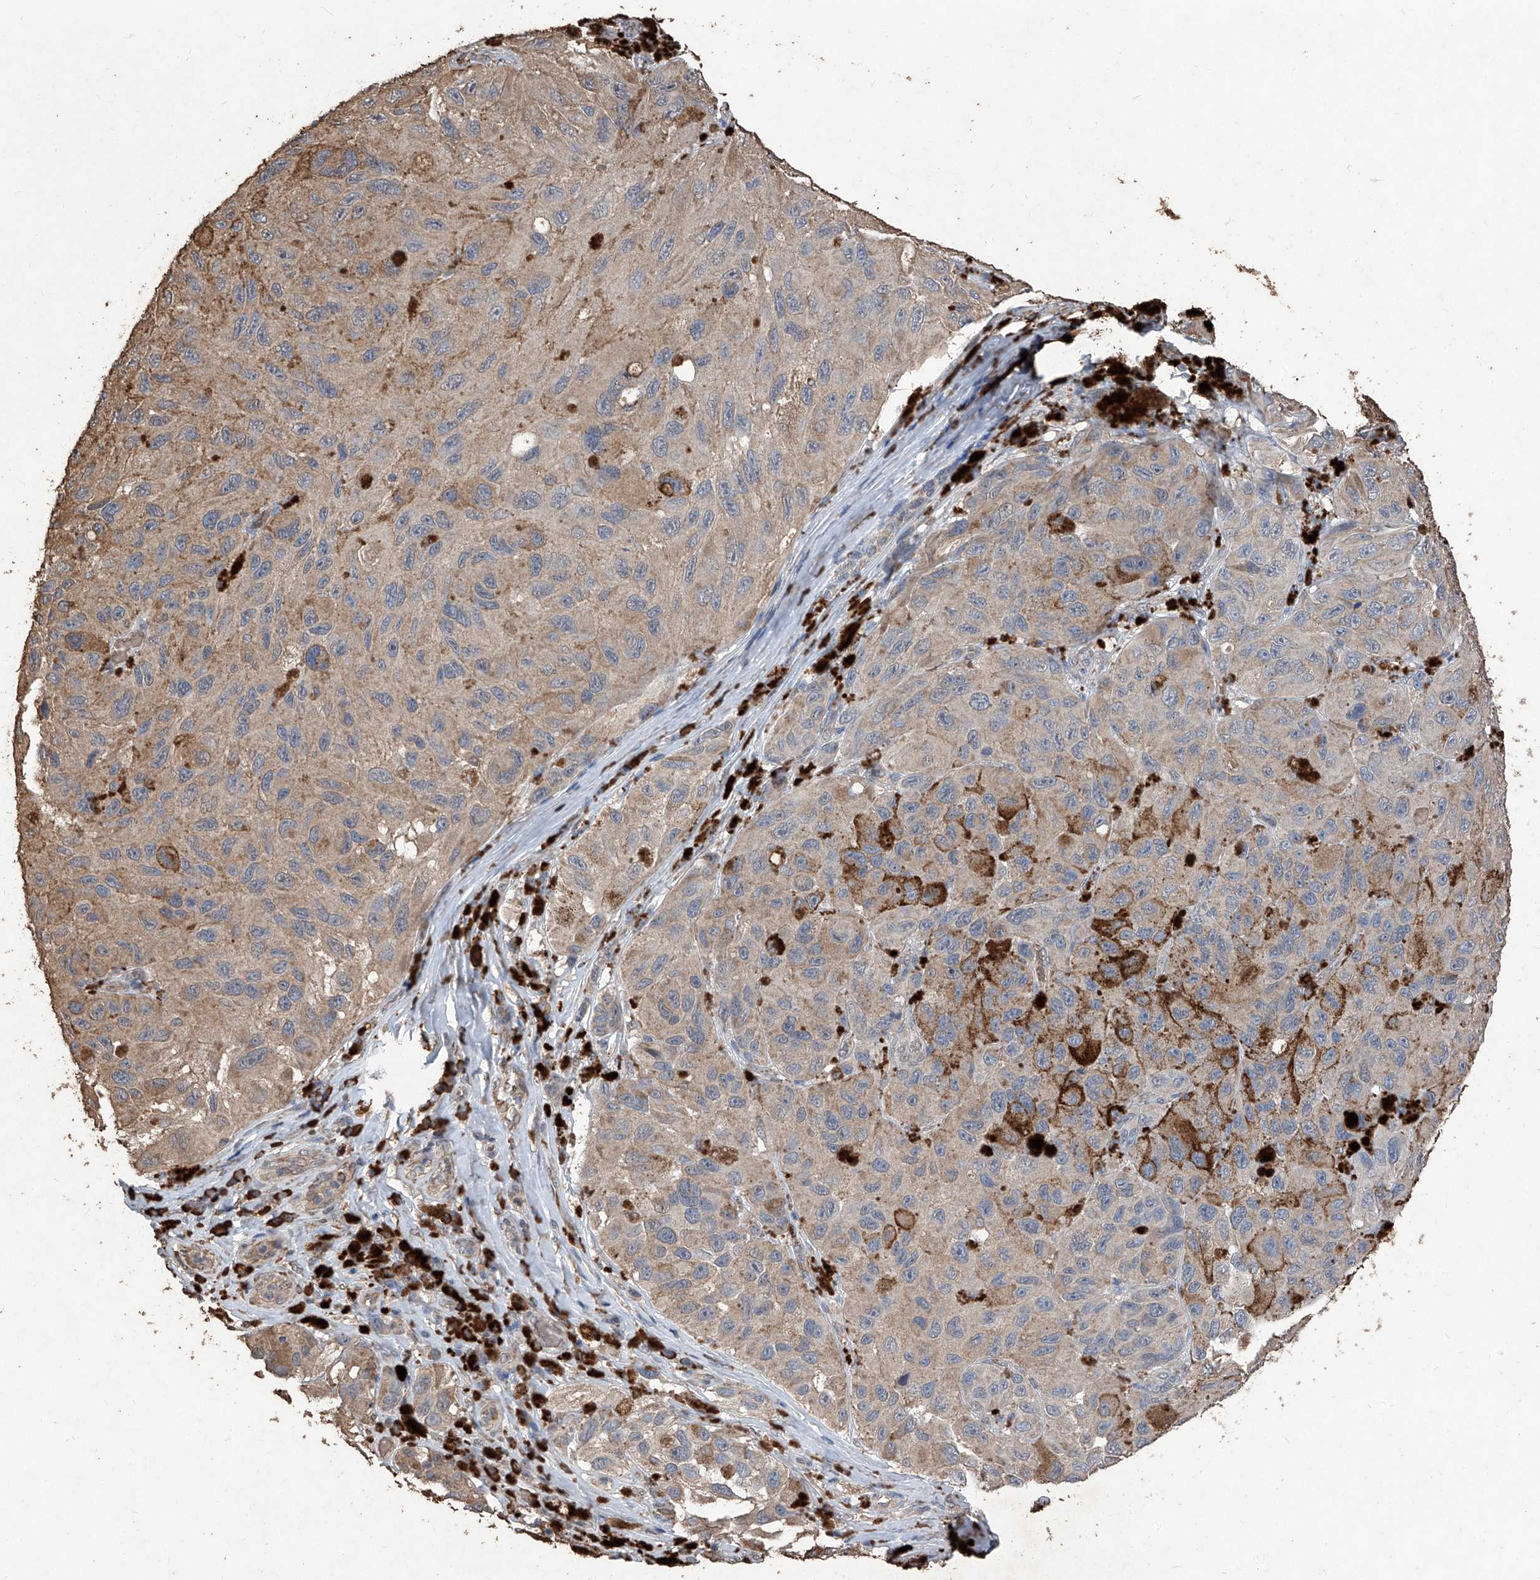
{"staining": {"intensity": "weak", "quantity": ">75%", "location": "cytoplasmic/membranous"}, "tissue": "melanoma", "cell_type": "Tumor cells", "image_type": "cancer", "snomed": [{"axis": "morphology", "description": "Malignant melanoma, NOS"}, {"axis": "topography", "description": "Skin"}], "caption": "Immunohistochemistry histopathology image of neoplastic tissue: human malignant melanoma stained using IHC exhibits low levels of weak protein expression localized specifically in the cytoplasmic/membranous of tumor cells, appearing as a cytoplasmic/membranous brown color.", "gene": "EML1", "patient": {"sex": "female", "age": 73}}